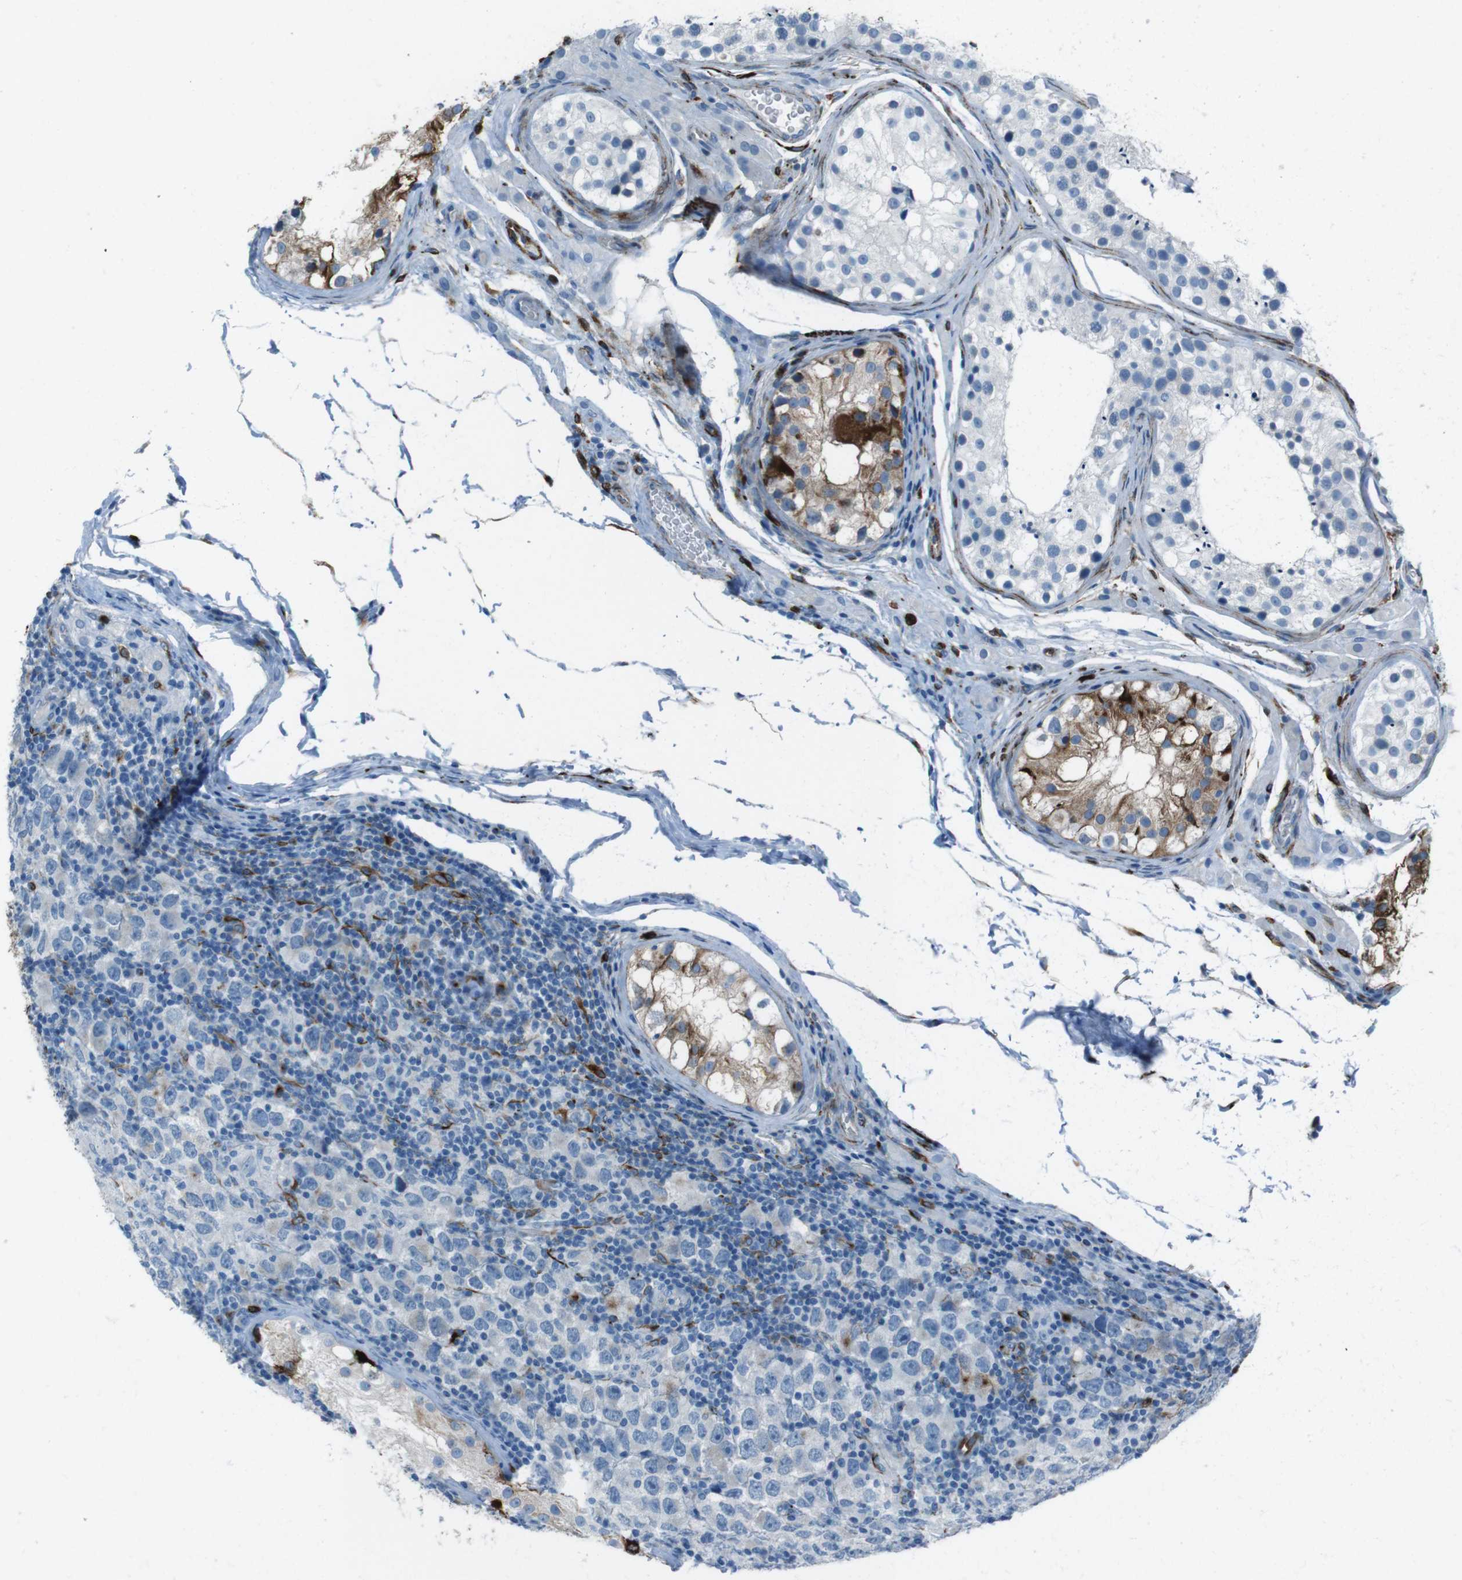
{"staining": {"intensity": "negative", "quantity": "none", "location": "none"}, "tissue": "testis cancer", "cell_type": "Tumor cells", "image_type": "cancer", "snomed": [{"axis": "morphology", "description": "Carcinoma, Embryonal, NOS"}, {"axis": "topography", "description": "Testis"}], "caption": "DAB (3,3'-diaminobenzidine) immunohistochemical staining of human testis cancer demonstrates no significant expression in tumor cells.", "gene": "TUBB2A", "patient": {"sex": "male", "age": 21}}